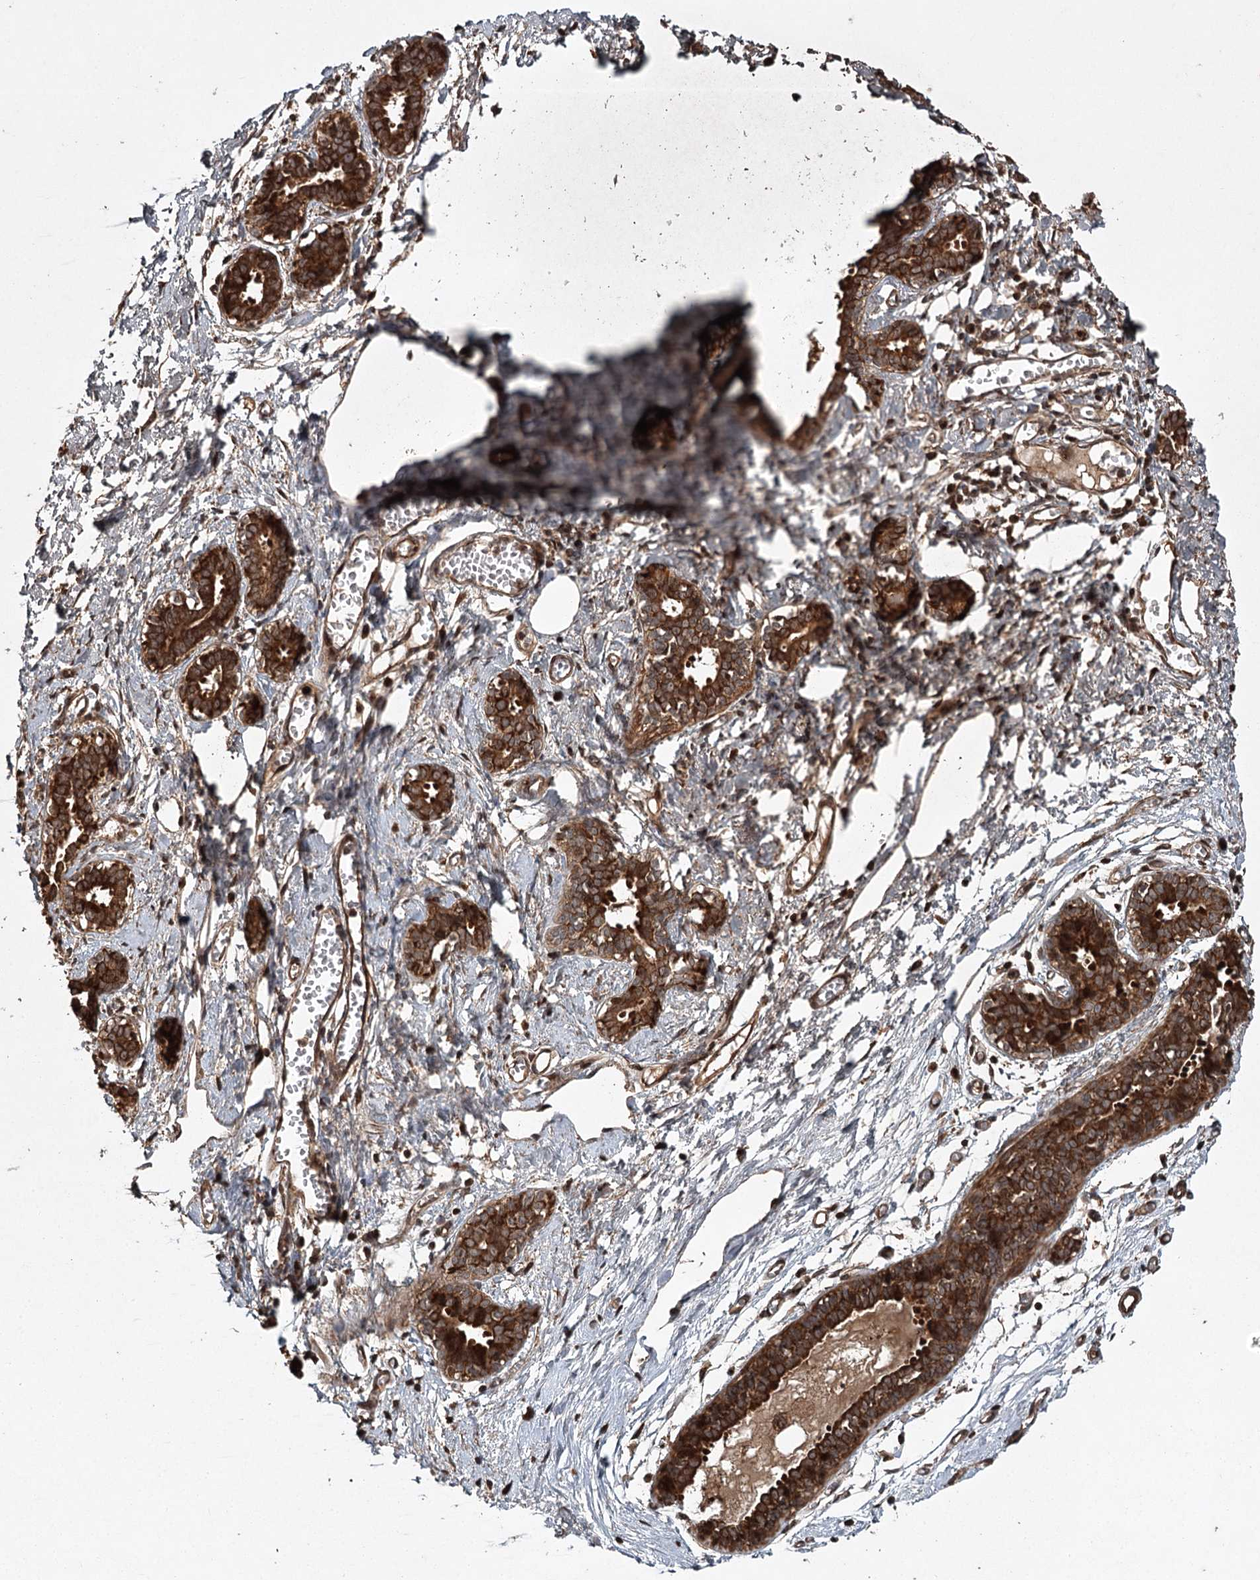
{"staining": {"intensity": "moderate", "quantity": ">75%", "location": "cytoplasmic/membranous"}, "tissue": "breast", "cell_type": "Adipocytes", "image_type": "normal", "snomed": [{"axis": "morphology", "description": "Normal tissue, NOS"}, {"axis": "topography", "description": "Breast"}], "caption": "Breast stained with DAB (3,3'-diaminobenzidine) immunohistochemistry exhibits medium levels of moderate cytoplasmic/membranous expression in approximately >75% of adipocytes.", "gene": "RPAP3", "patient": {"sex": "female", "age": 27}}